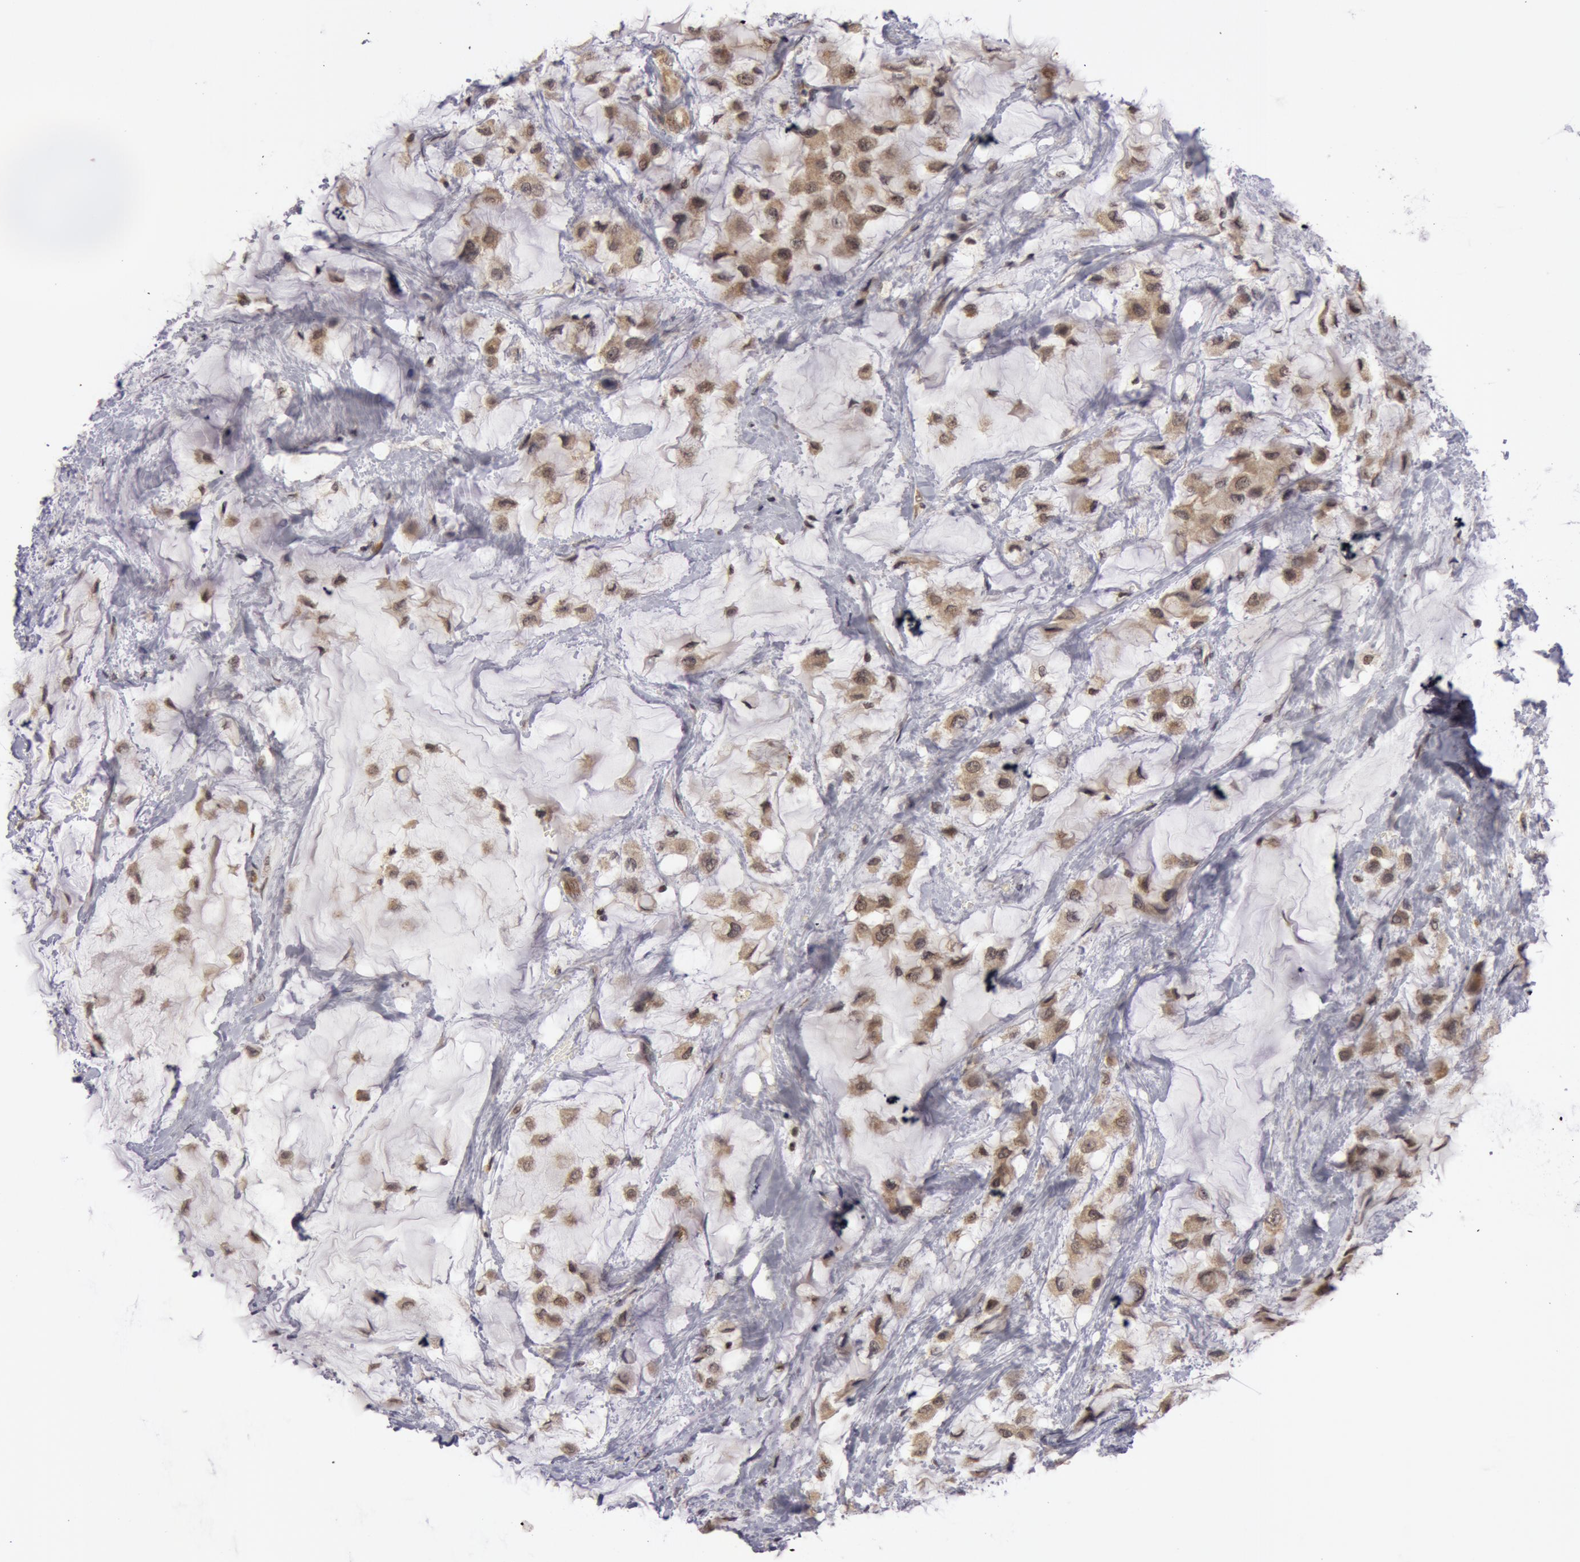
{"staining": {"intensity": "weak", "quantity": ">75%", "location": "cytoplasmic/membranous"}, "tissue": "breast cancer", "cell_type": "Tumor cells", "image_type": "cancer", "snomed": [{"axis": "morphology", "description": "Lobular carcinoma"}, {"axis": "topography", "description": "Breast"}], "caption": "An image of breast cancer stained for a protein shows weak cytoplasmic/membranous brown staining in tumor cells.", "gene": "SYTL4", "patient": {"sex": "female", "age": 85}}